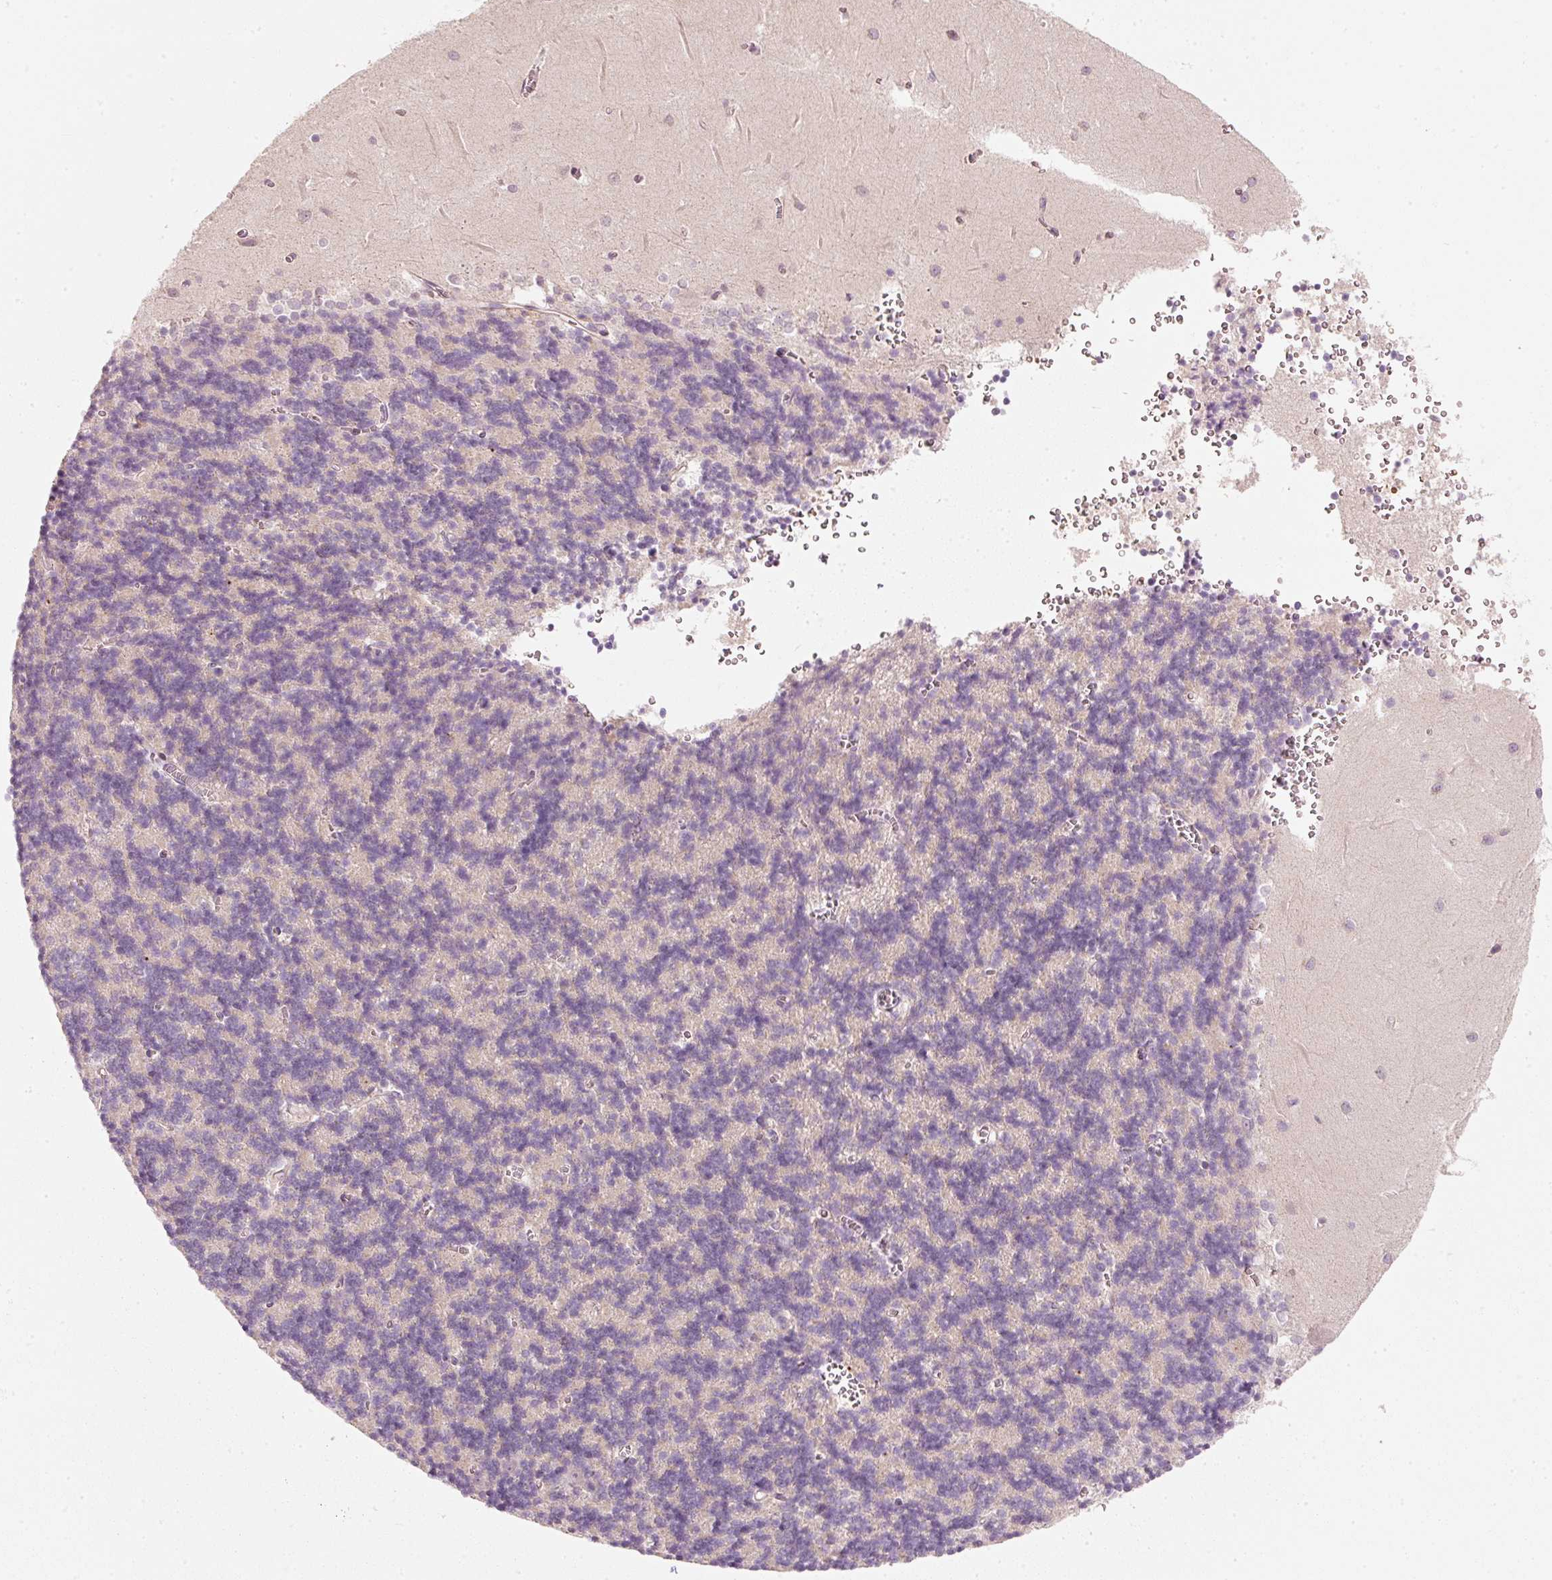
{"staining": {"intensity": "negative", "quantity": "none", "location": "none"}, "tissue": "cerebellum", "cell_type": "Cells in granular layer", "image_type": "normal", "snomed": [{"axis": "morphology", "description": "Normal tissue, NOS"}, {"axis": "topography", "description": "Cerebellum"}], "caption": "IHC micrograph of normal cerebellum stained for a protein (brown), which demonstrates no expression in cells in granular layer.", "gene": "KCNQ1", "patient": {"sex": "male", "age": 37}}